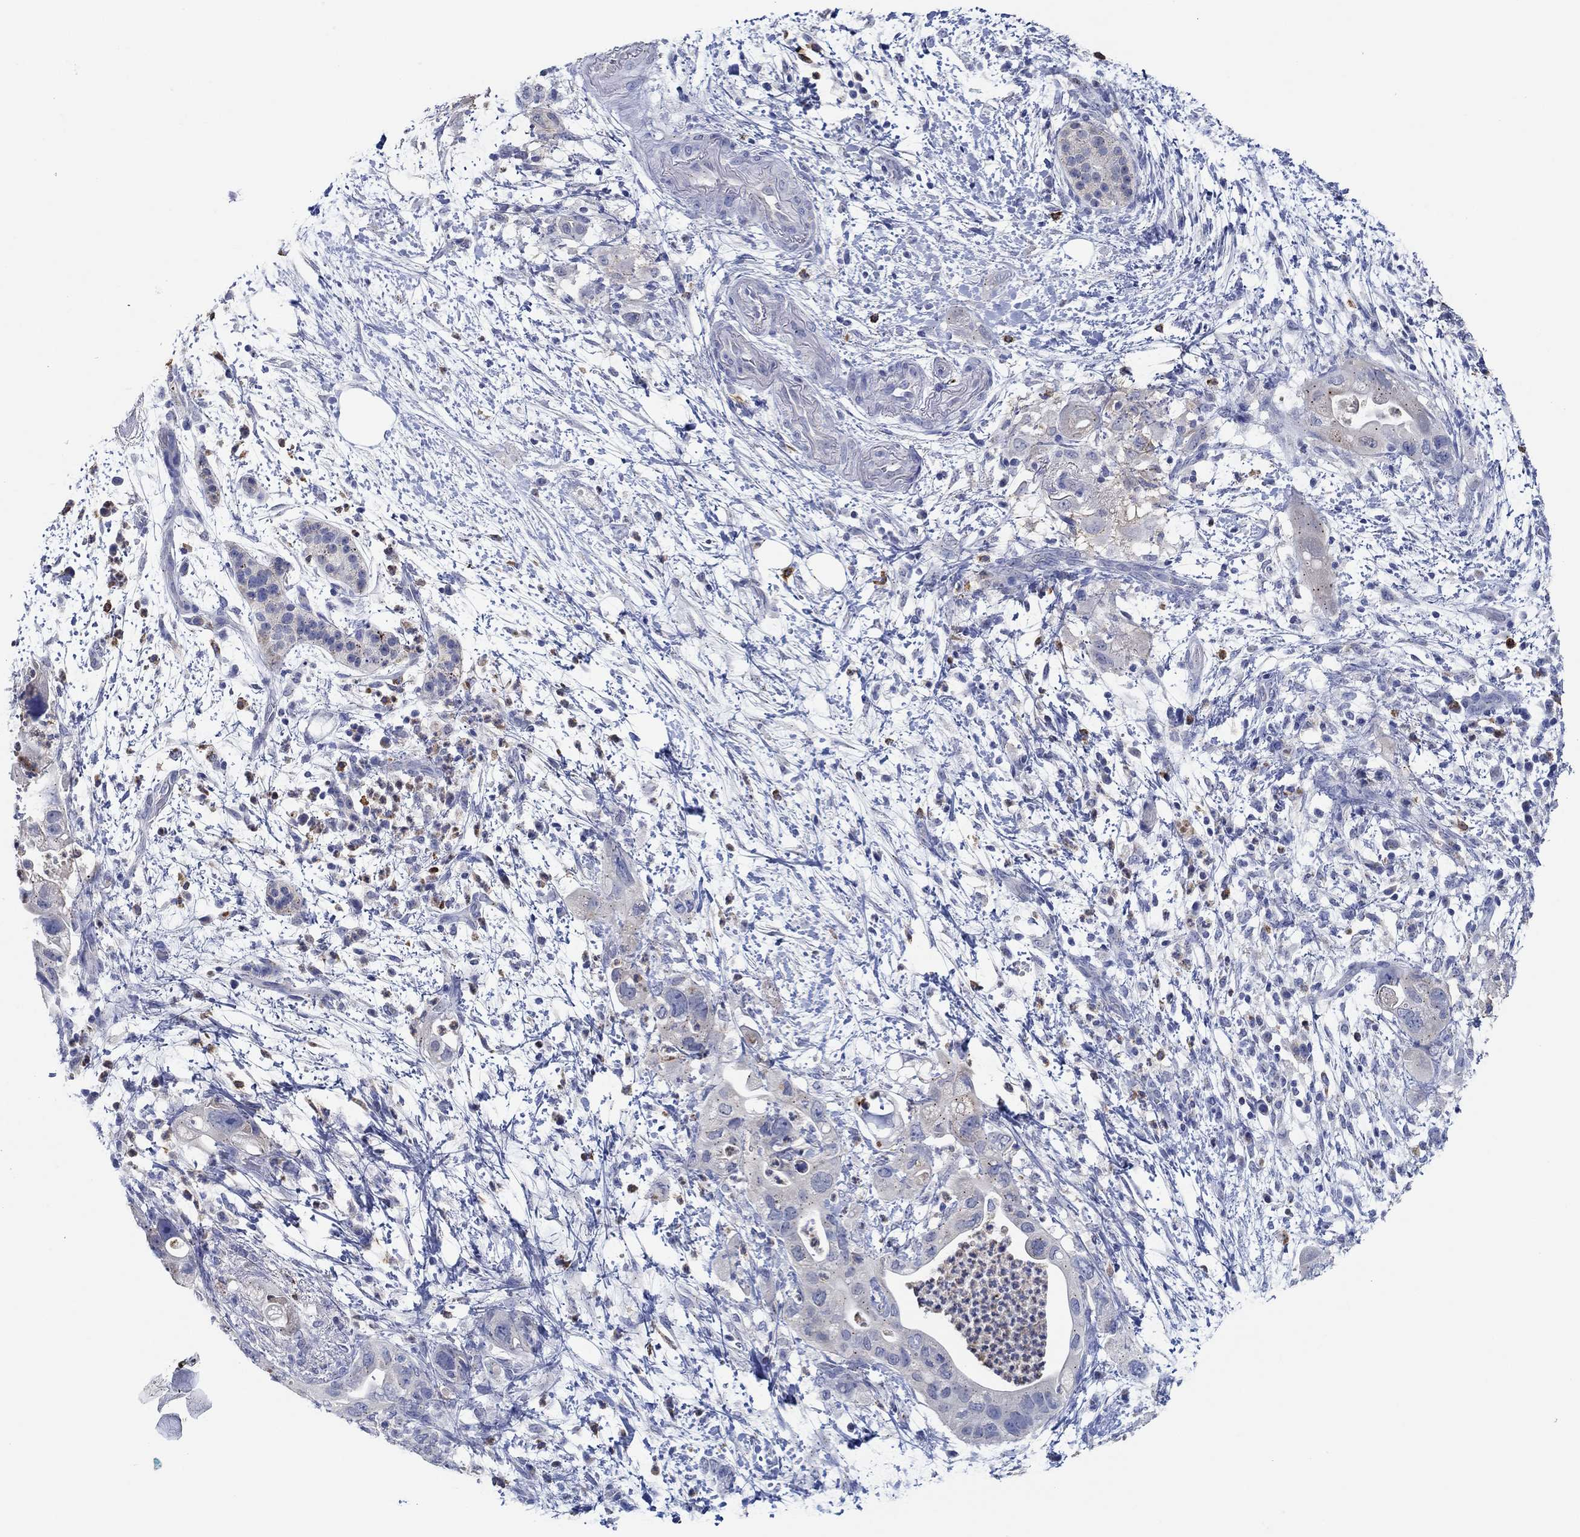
{"staining": {"intensity": "negative", "quantity": "none", "location": "none"}, "tissue": "pancreatic cancer", "cell_type": "Tumor cells", "image_type": "cancer", "snomed": [{"axis": "morphology", "description": "Adenocarcinoma, NOS"}, {"axis": "topography", "description": "Pancreas"}], "caption": "A micrograph of human pancreatic adenocarcinoma is negative for staining in tumor cells.", "gene": "CPM", "patient": {"sex": "female", "age": 72}}